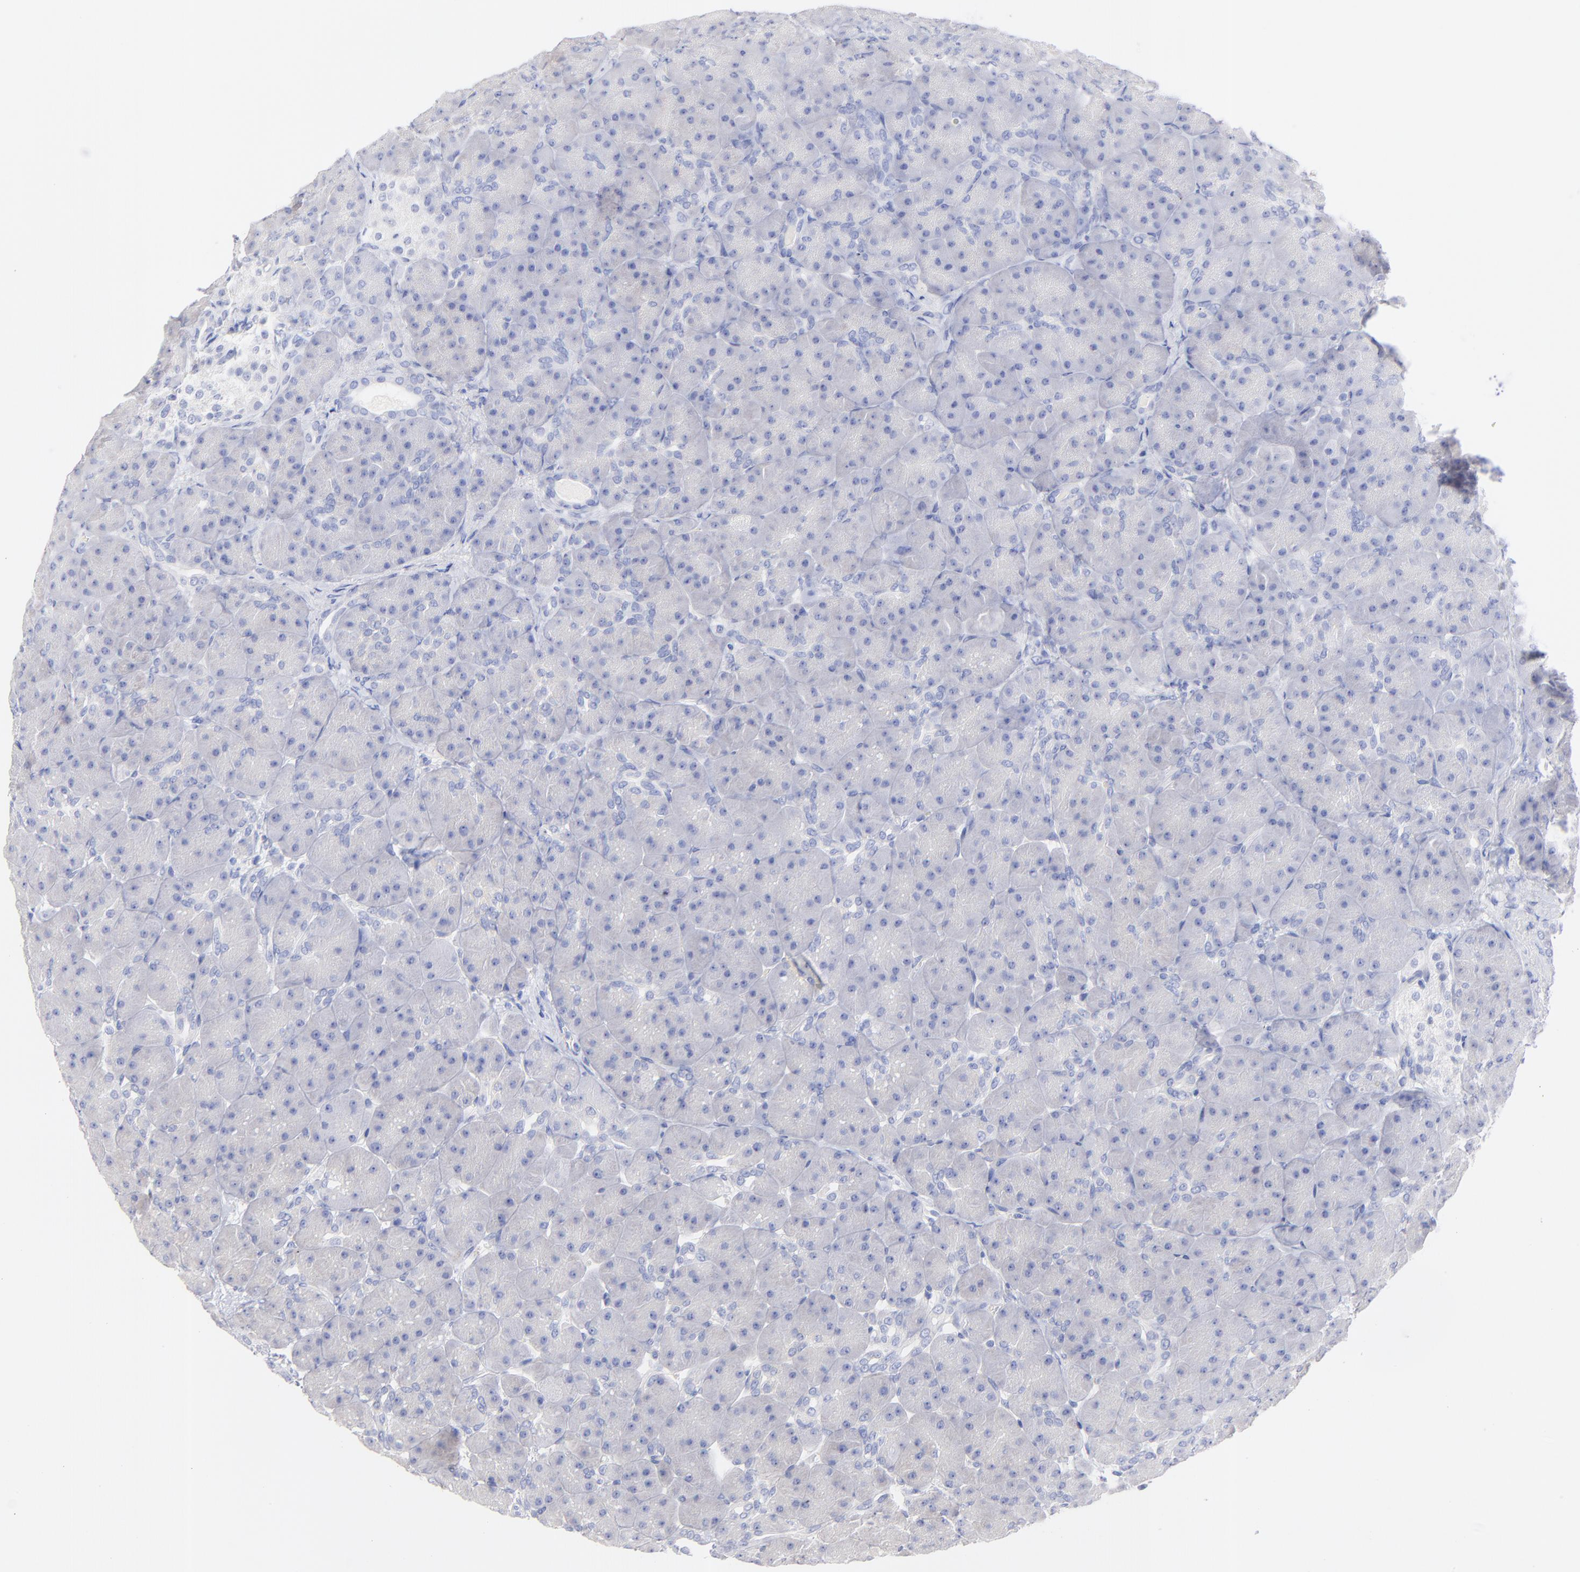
{"staining": {"intensity": "negative", "quantity": "none", "location": "none"}, "tissue": "pancreas", "cell_type": "Exocrine glandular cells", "image_type": "normal", "snomed": [{"axis": "morphology", "description": "Normal tissue, NOS"}, {"axis": "topography", "description": "Pancreas"}], "caption": "There is no significant expression in exocrine glandular cells of pancreas. (Brightfield microscopy of DAB immunohistochemistry (IHC) at high magnification).", "gene": "C1QTNF6", "patient": {"sex": "male", "age": 66}}